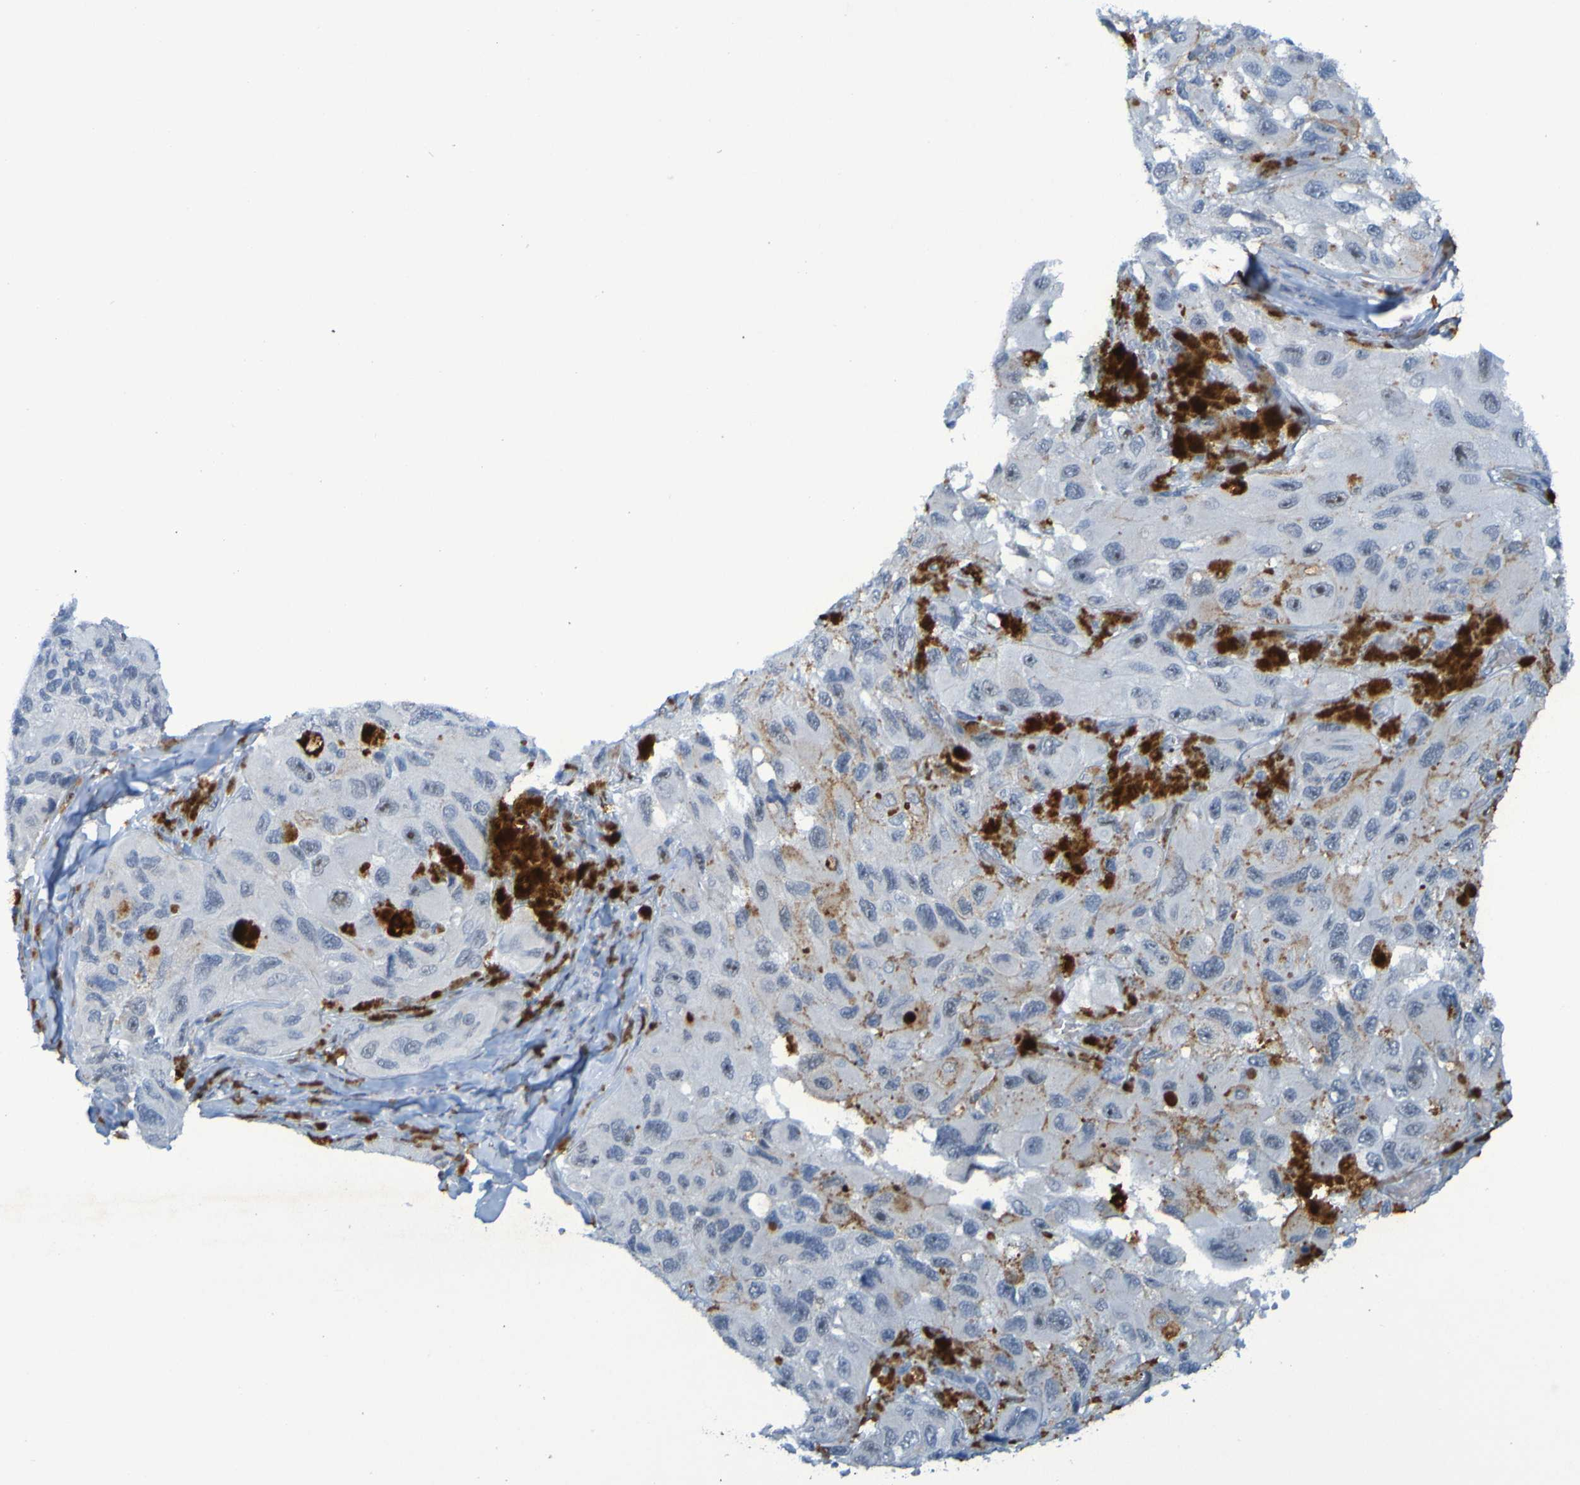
{"staining": {"intensity": "negative", "quantity": "none", "location": "none"}, "tissue": "melanoma", "cell_type": "Tumor cells", "image_type": "cancer", "snomed": [{"axis": "morphology", "description": "Malignant melanoma, NOS"}, {"axis": "topography", "description": "Skin"}], "caption": "Immunohistochemistry histopathology image of neoplastic tissue: malignant melanoma stained with DAB (3,3'-diaminobenzidine) demonstrates no significant protein expression in tumor cells.", "gene": "USP36", "patient": {"sex": "female", "age": 73}}